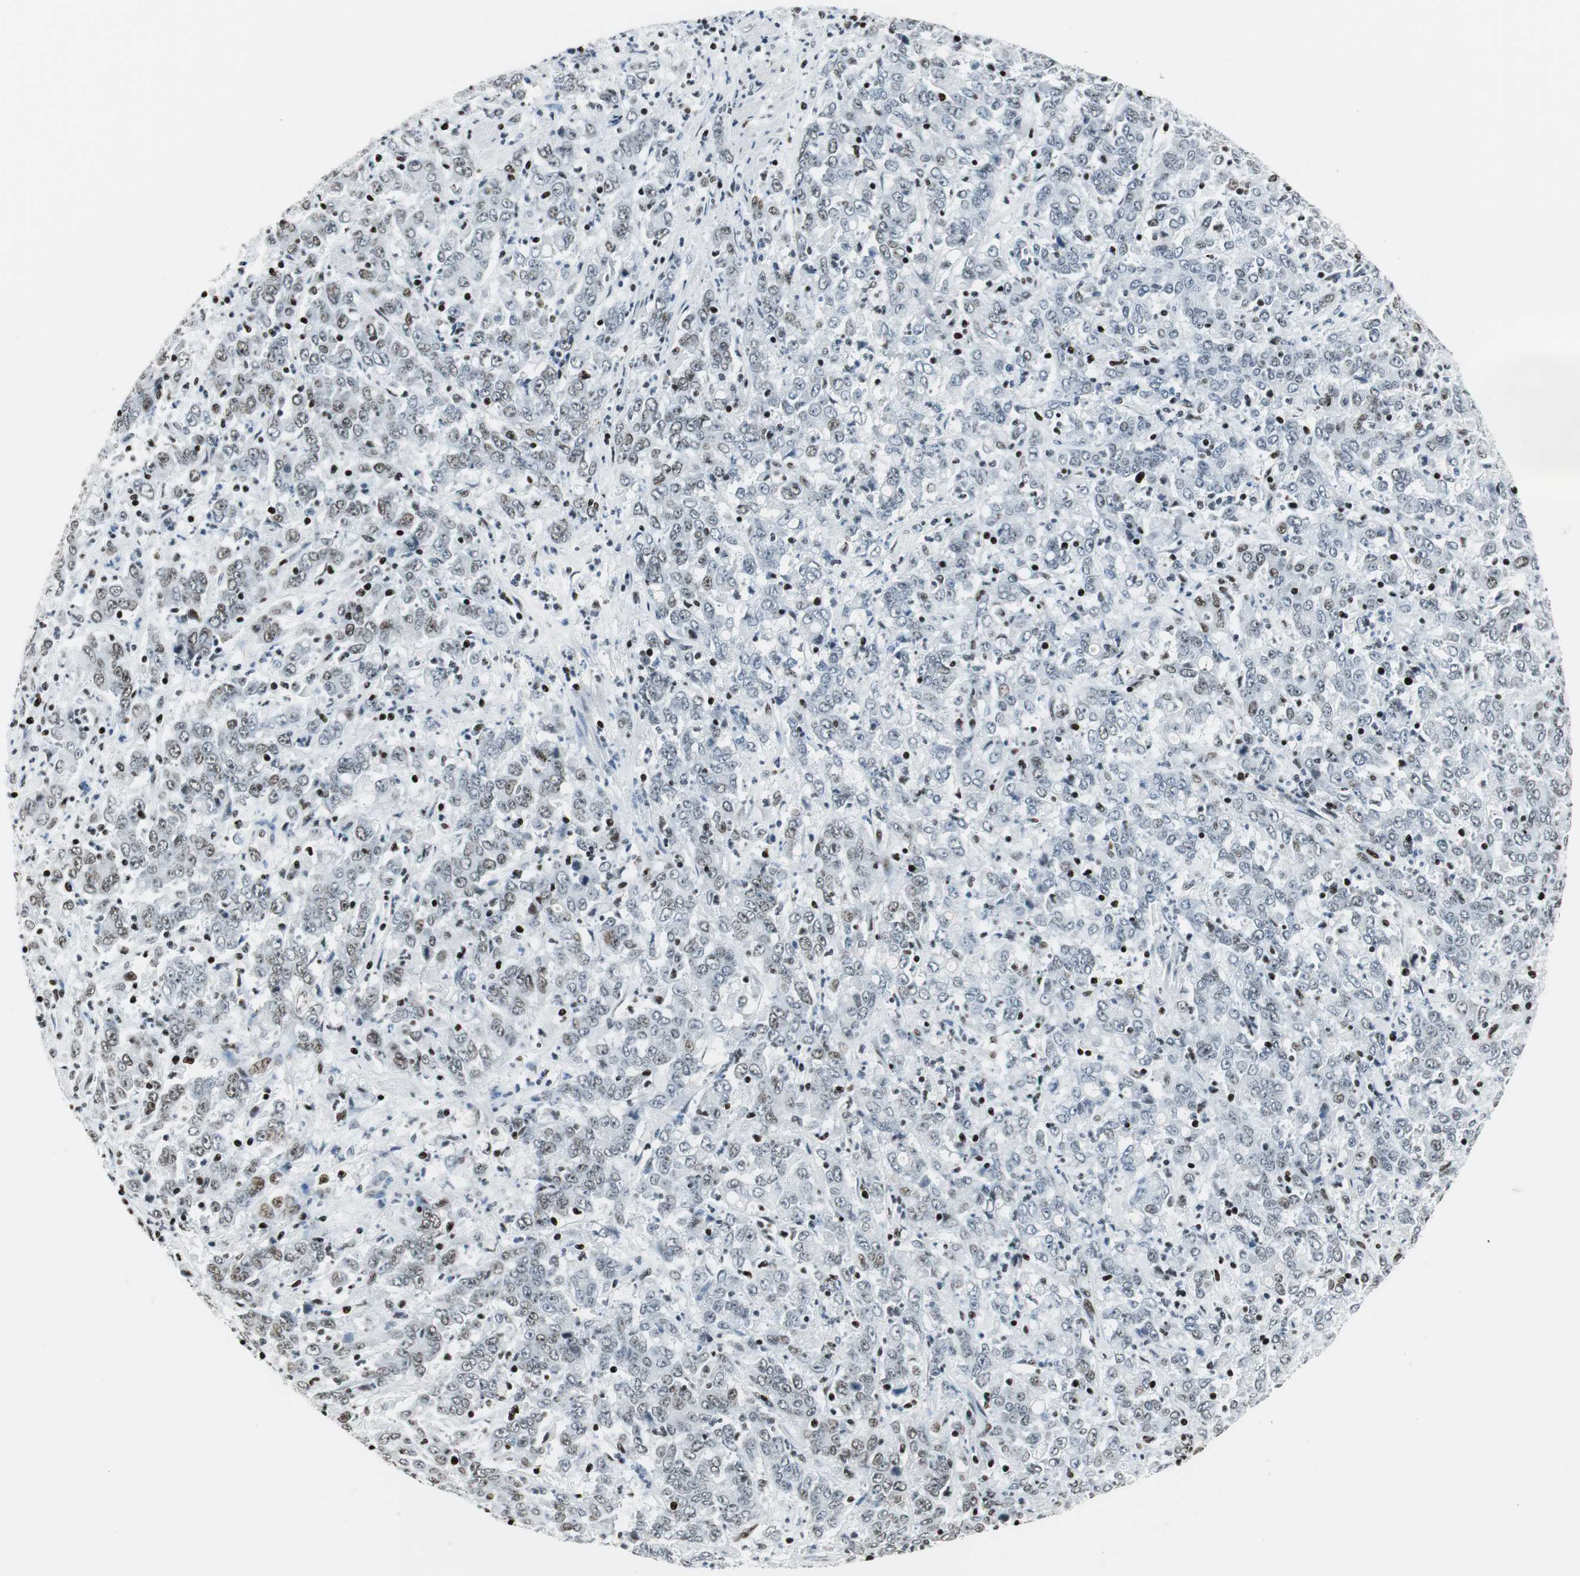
{"staining": {"intensity": "weak", "quantity": "25%-75%", "location": "nuclear"}, "tissue": "stomach cancer", "cell_type": "Tumor cells", "image_type": "cancer", "snomed": [{"axis": "morphology", "description": "Adenocarcinoma, NOS"}, {"axis": "topography", "description": "Stomach, lower"}], "caption": "Immunohistochemical staining of human stomach adenocarcinoma shows low levels of weak nuclear protein staining in approximately 25%-75% of tumor cells.", "gene": "RBBP4", "patient": {"sex": "female", "age": 71}}